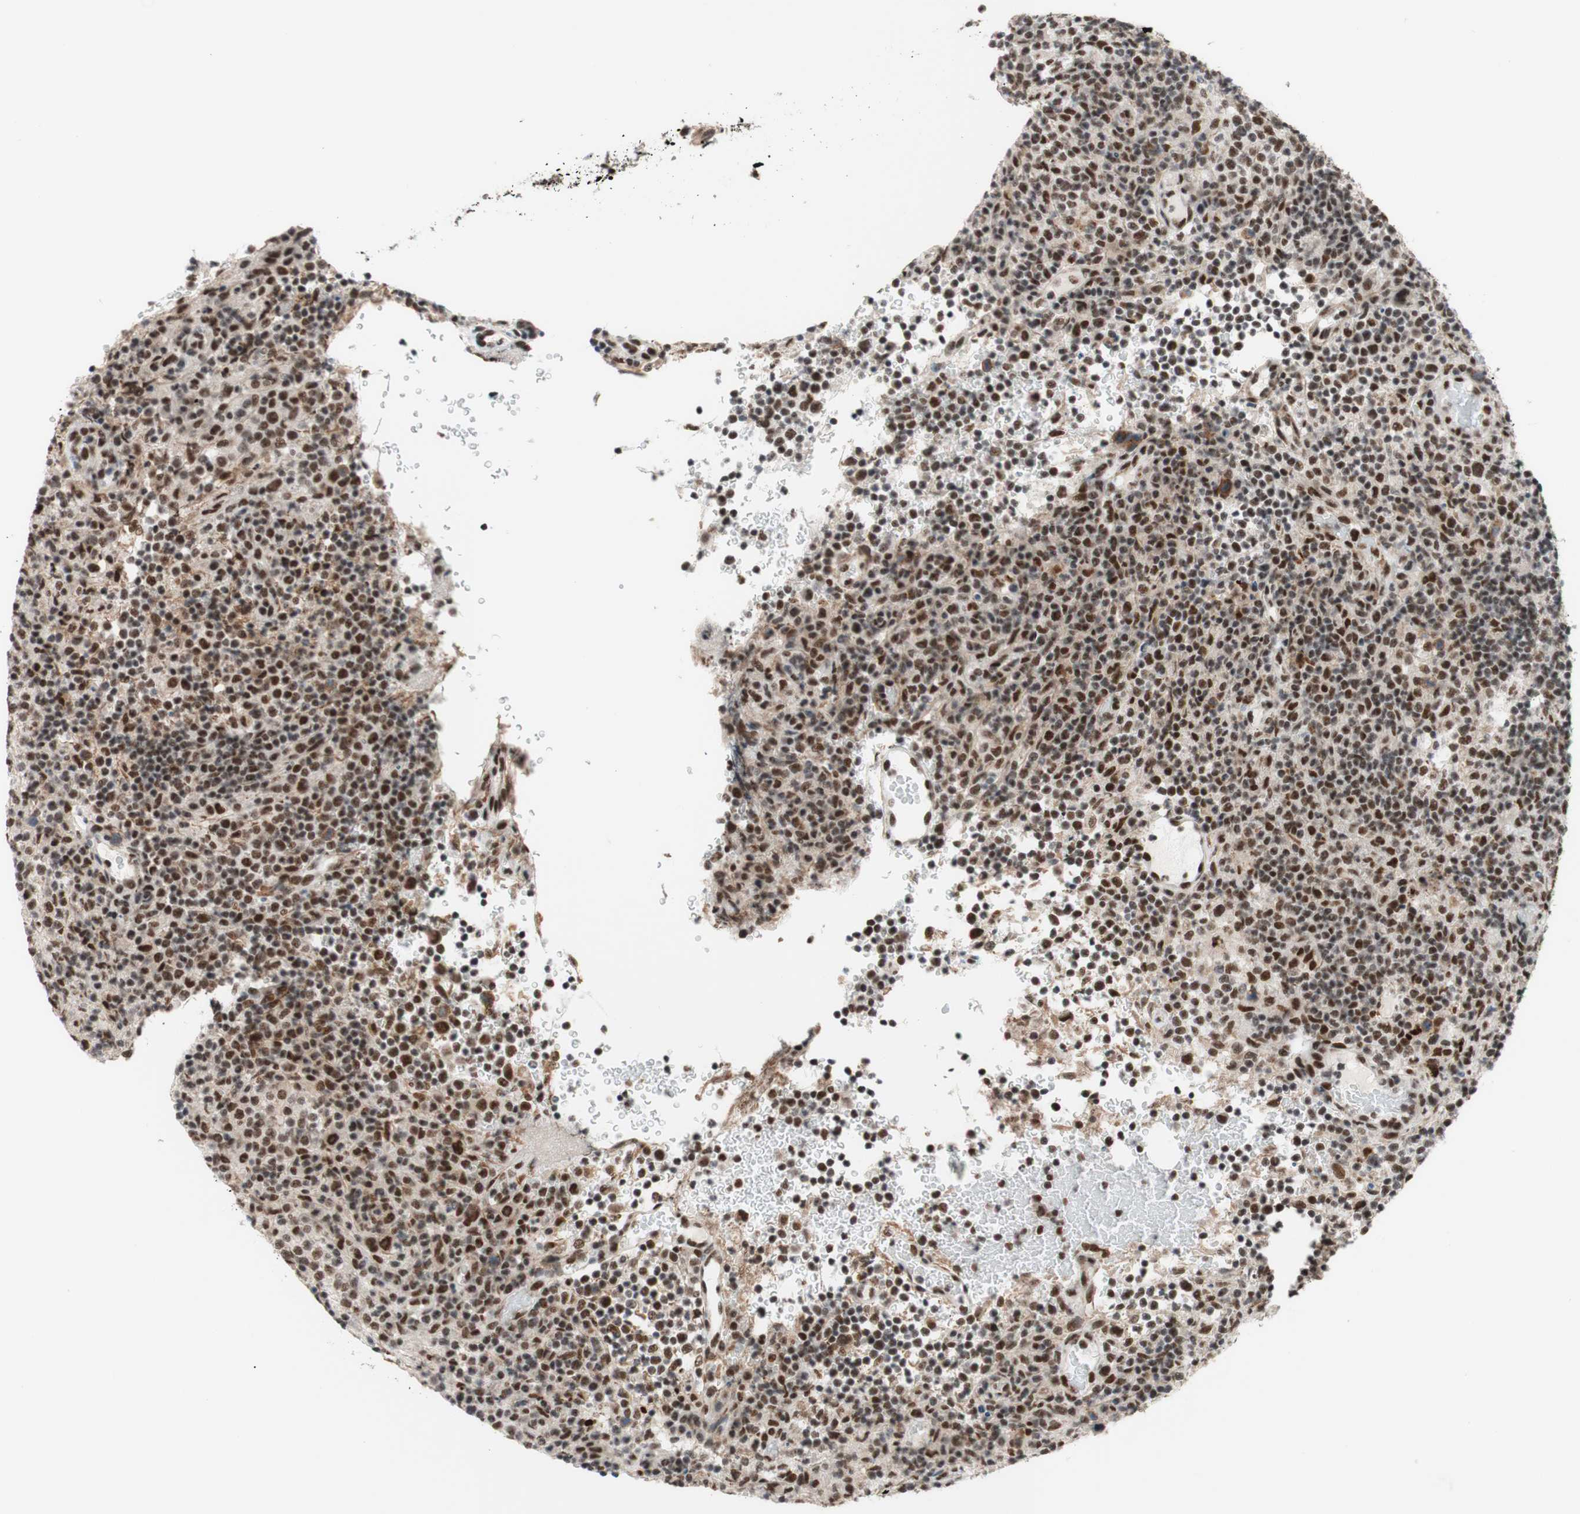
{"staining": {"intensity": "strong", "quantity": ">75%", "location": "nuclear"}, "tissue": "lymphoma", "cell_type": "Tumor cells", "image_type": "cancer", "snomed": [{"axis": "morphology", "description": "Malignant lymphoma, non-Hodgkin's type, High grade"}, {"axis": "topography", "description": "Lymph node"}], "caption": "Protein staining of malignant lymphoma, non-Hodgkin's type (high-grade) tissue reveals strong nuclear expression in about >75% of tumor cells.", "gene": "PRPF19", "patient": {"sex": "female", "age": 76}}